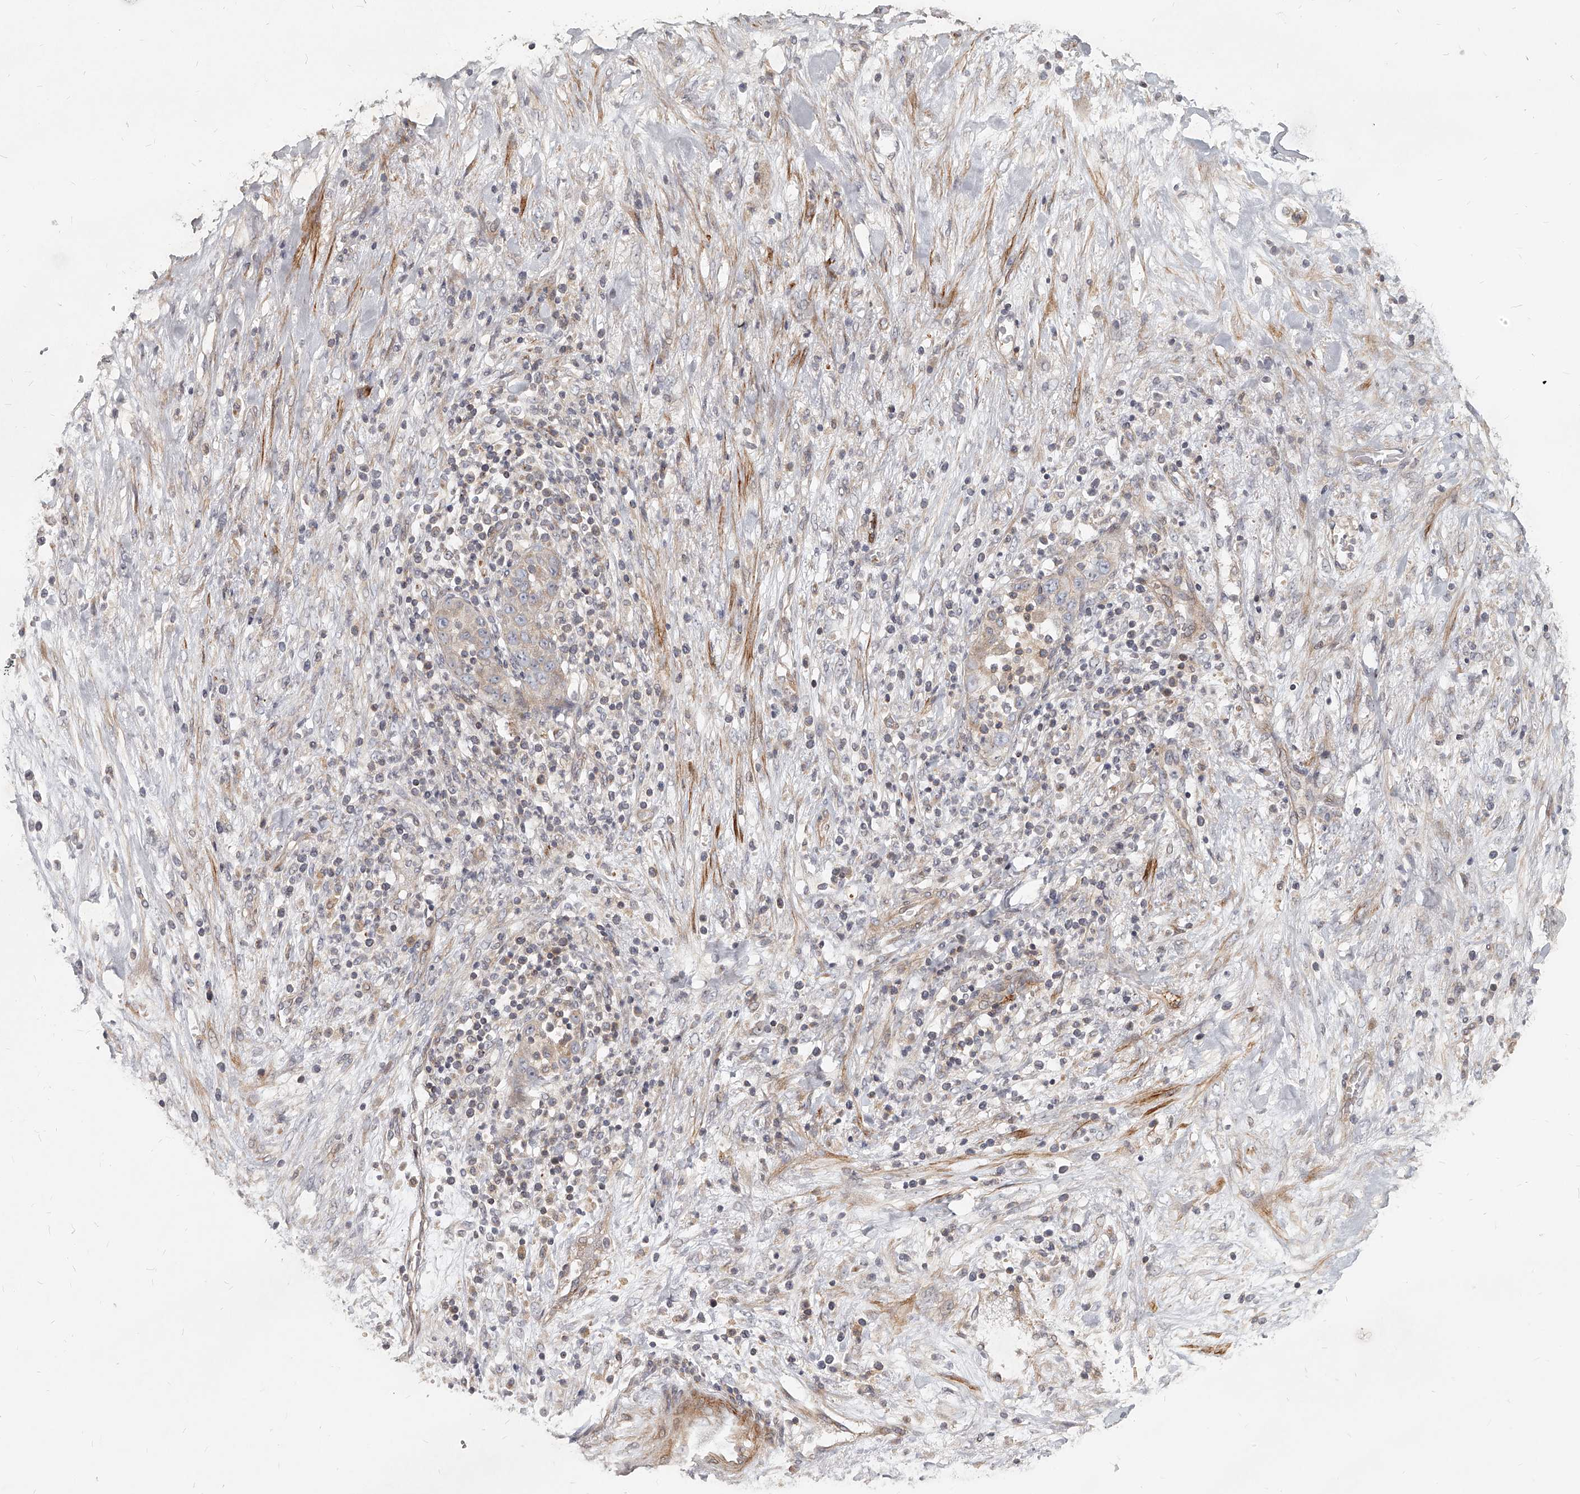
{"staining": {"intensity": "negative", "quantity": "none", "location": "none"}, "tissue": "liver cancer", "cell_type": "Tumor cells", "image_type": "cancer", "snomed": [{"axis": "morphology", "description": "Cholangiocarcinoma"}, {"axis": "topography", "description": "Liver"}], "caption": "Tumor cells show no significant positivity in cholangiocarcinoma (liver).", "gene": "SLC37A1", "patient": {"sex": "female", "age": 52}}